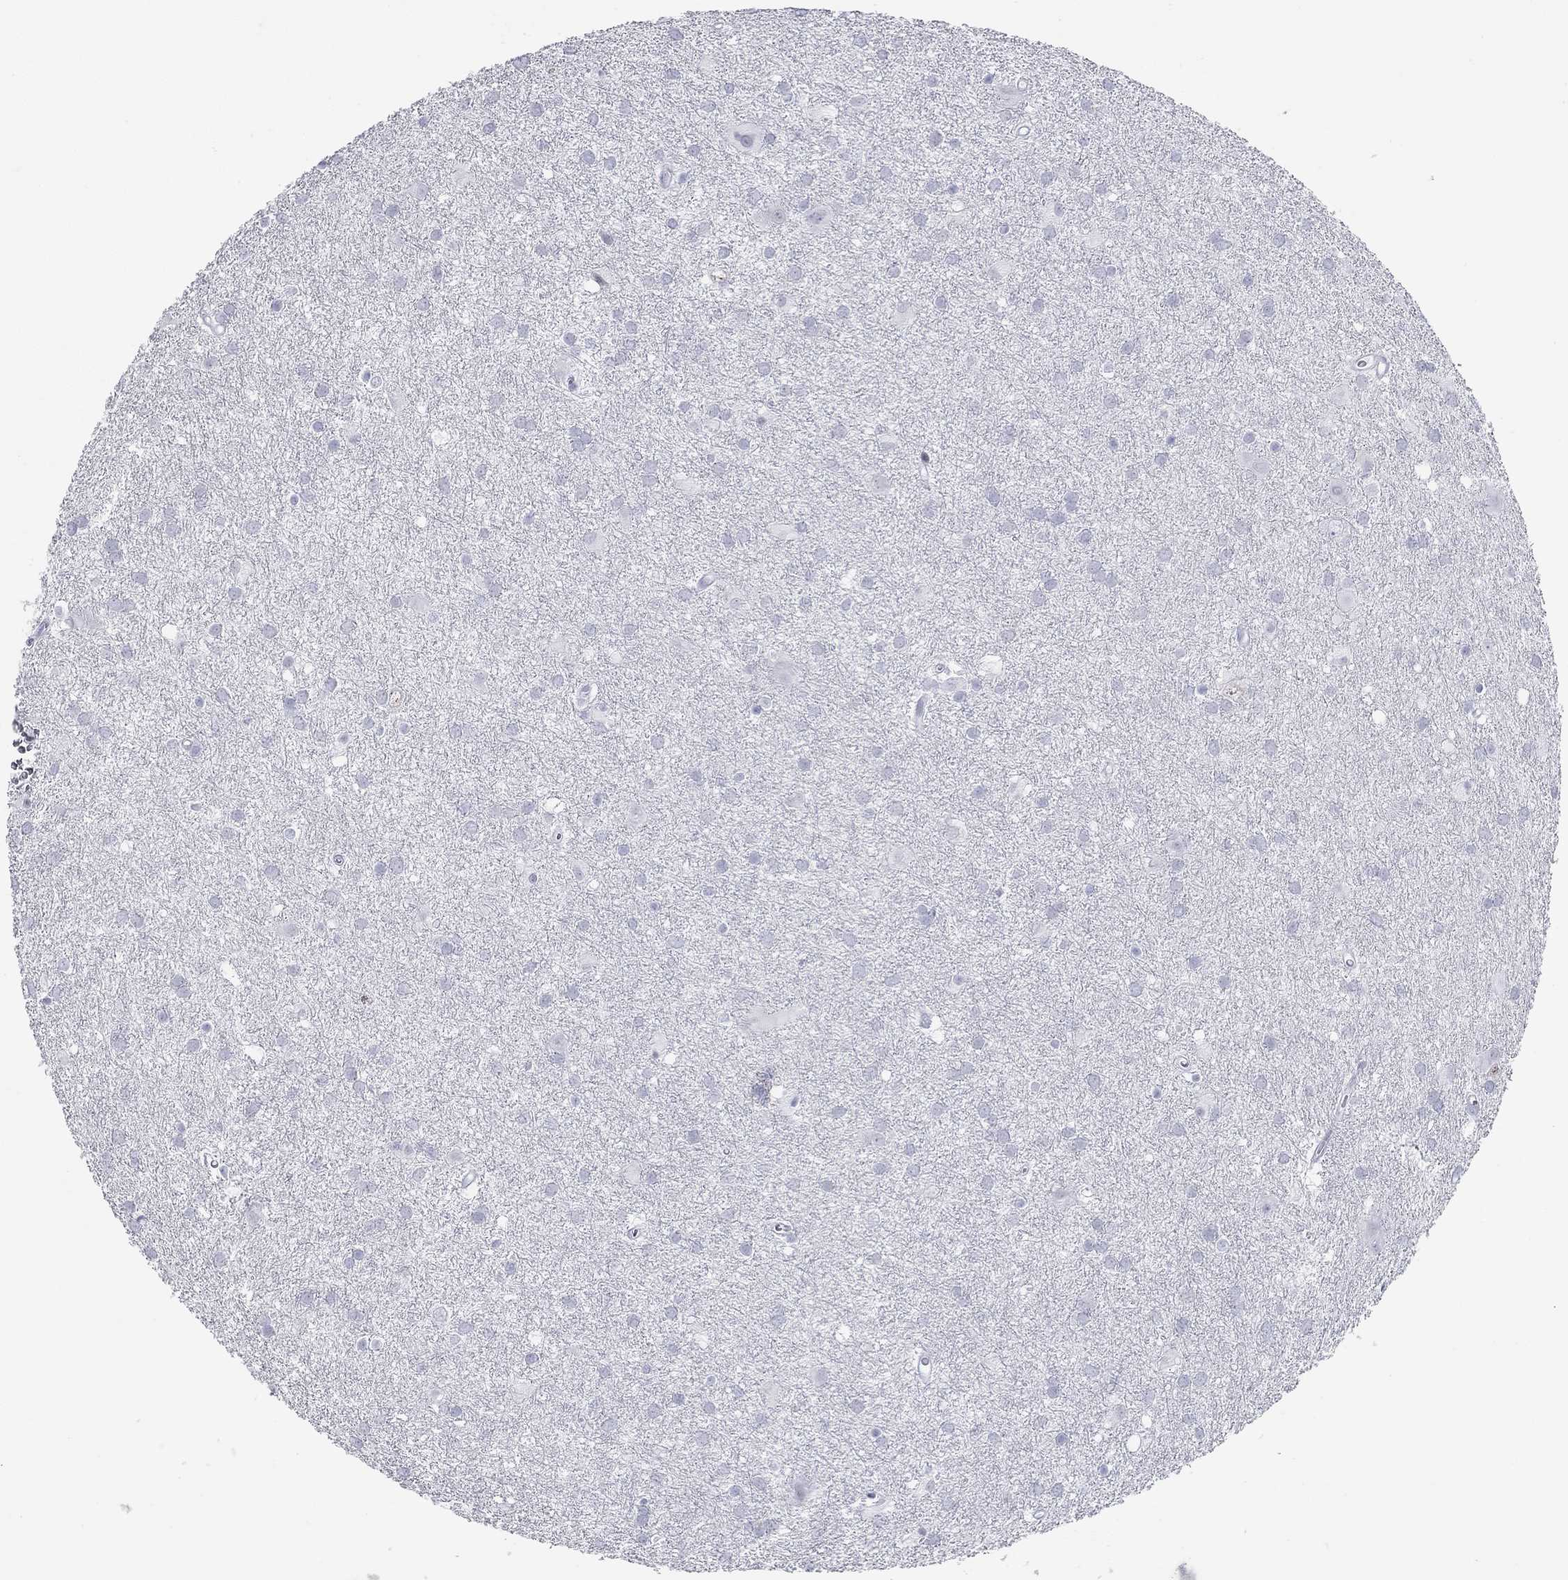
{"staining": {"intensity": "negative", "quantity": "none", "location": "none"}, "tissue": "glioma", "cell_type": "Tumor cells", "image_type": "cancer", "snomed": [{"axis": "morphology", "description": "Glioma, malignant, Low grade"}, {"axis": "topography", "description": "Brain"}], "caption": "The immunohistochemistry (IHC) micrograph has no significant staining in tumor cells of malignant glioma (low-grade) tissue.", "gene": "ASF1B", "patient": {"sex": "male", "age": 58}}